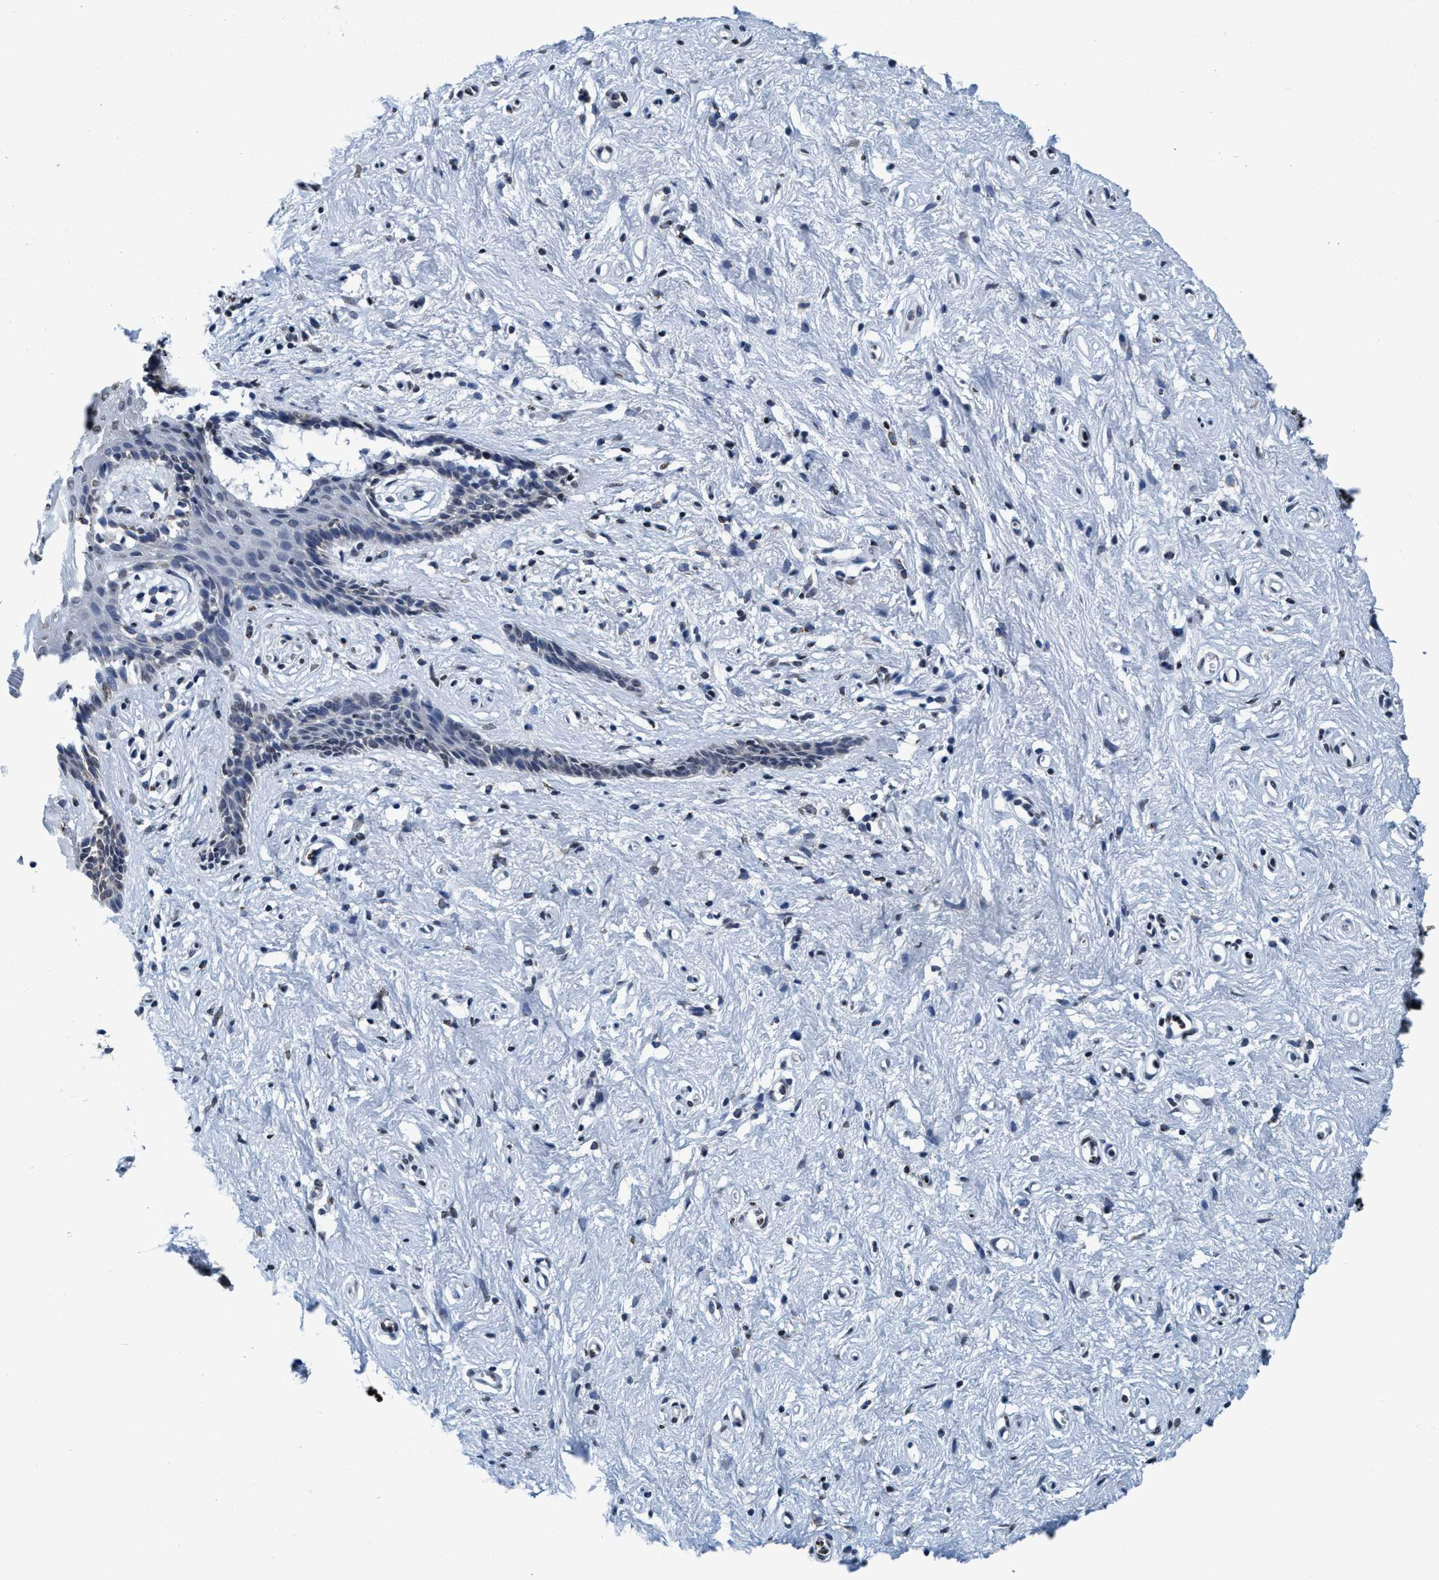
{"staining": {"intensity": "weak", "quantity": "<25%", "location": "nuclear"}, "tissue": "vagina", "cell_type": "Squamous epithelial cells", "image_type": "normal", "snomed": [{"axis": "morphology", "description": "Normal tissue, NOS"}, {"axis": "topography", "description": "Vagina"}], "caption": "Squamous epithelial cells show no significant staining in normal vagina. The staining was performed using DAB to visualize the protein expression in brown, while the nuclei were stained in blue with hematoxylin (Magnification: 20x).", "gene": "CCNE2", "patient": {"sex": "female", "age": 44}}